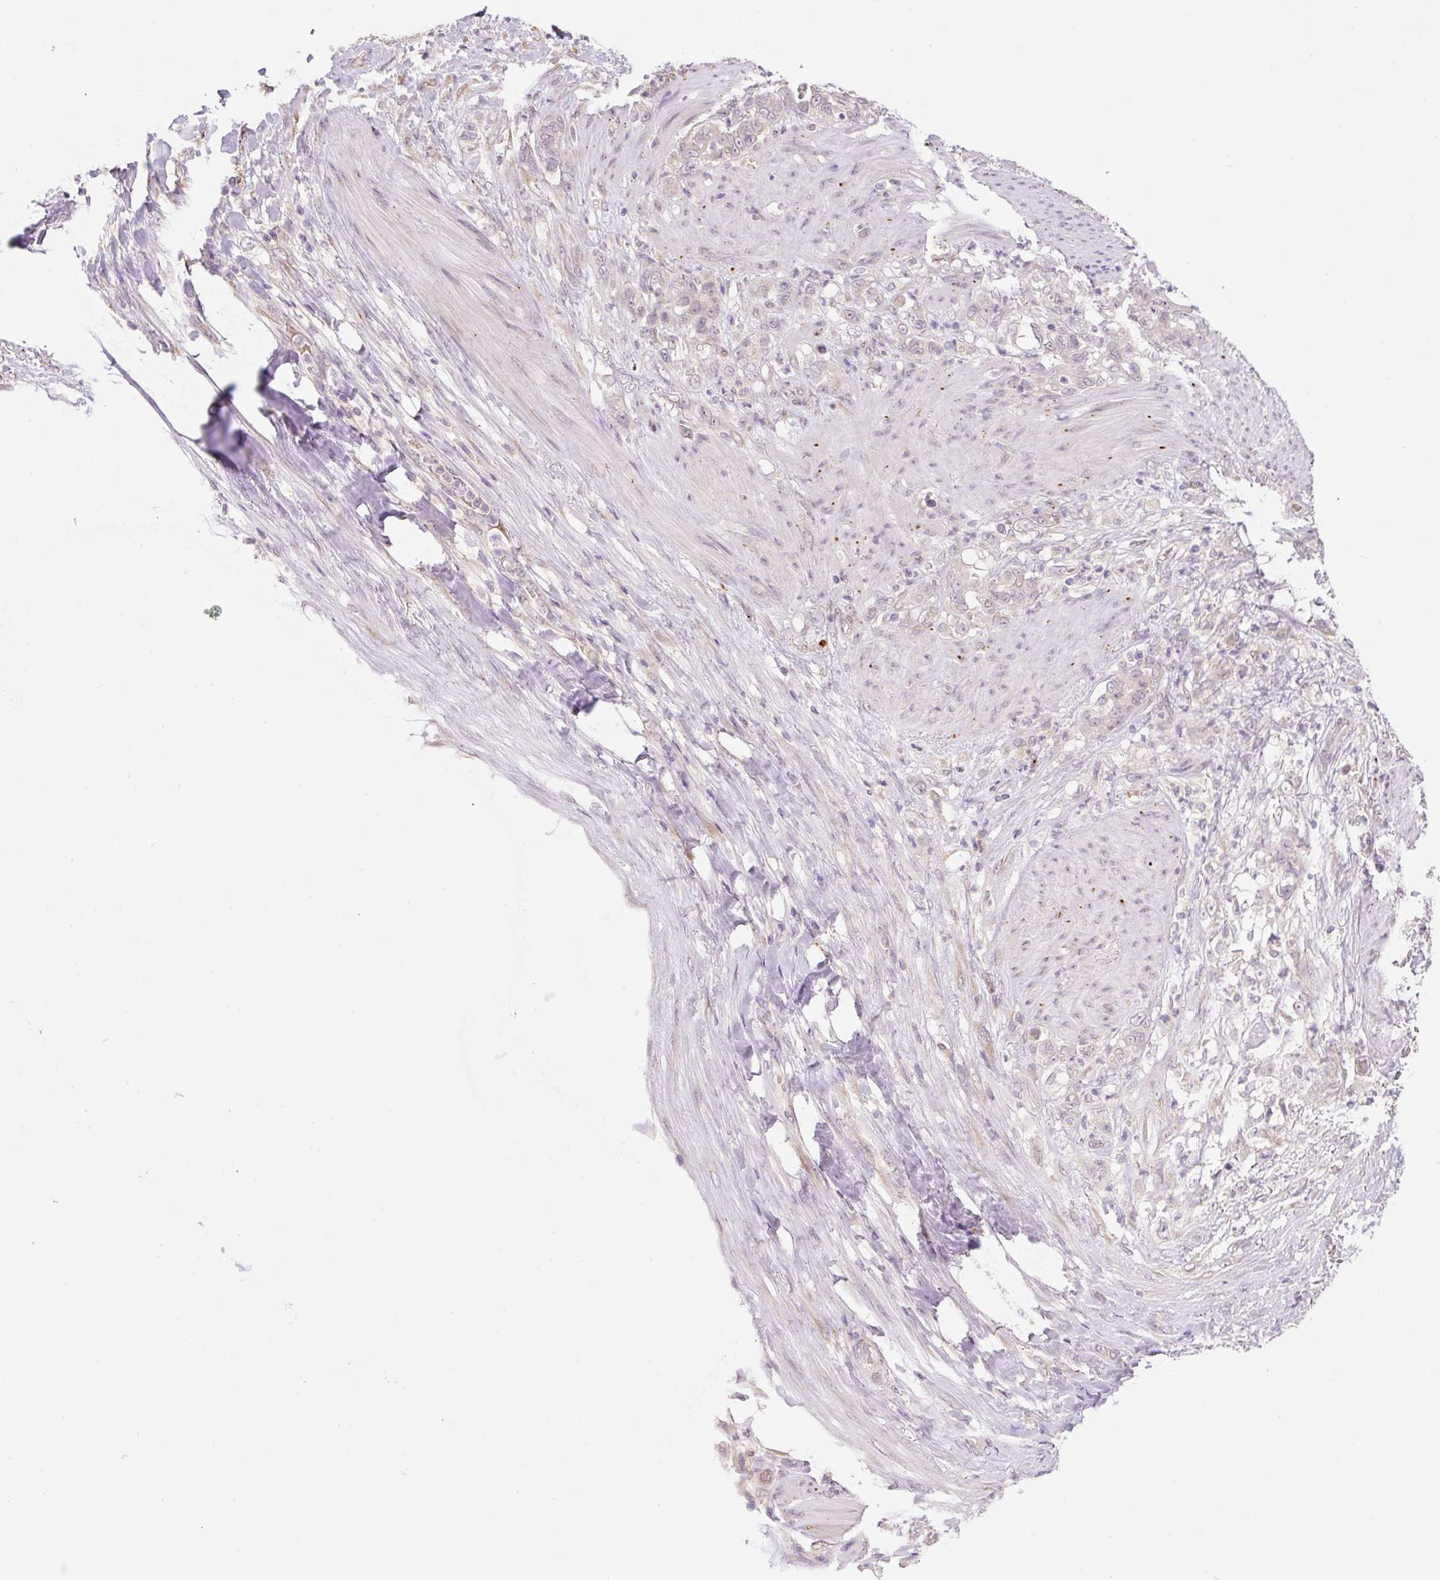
{"staining": {"intensity": "negative", "quantity": "none", "location": "none"}, "tissue": "stomach cancer", "cell_type": "Tumor cells", "image_type": "cancer", "snomed": [{"axis": "morphology", "description": "Adenocarcinoma, NOS"}, {"axis": "topography", "description": "Stomach"}], "caption": "Tumor cells show no significant protein positivity in adenocarcinoma (stomach). The staining is performed using DAB (3,3'-diaminobenzidine) brown chromogen with nuclei counter-stained in using hematoxylin.", "gene": "HABP4", "patient": {"sex": "female", "age": 79}}